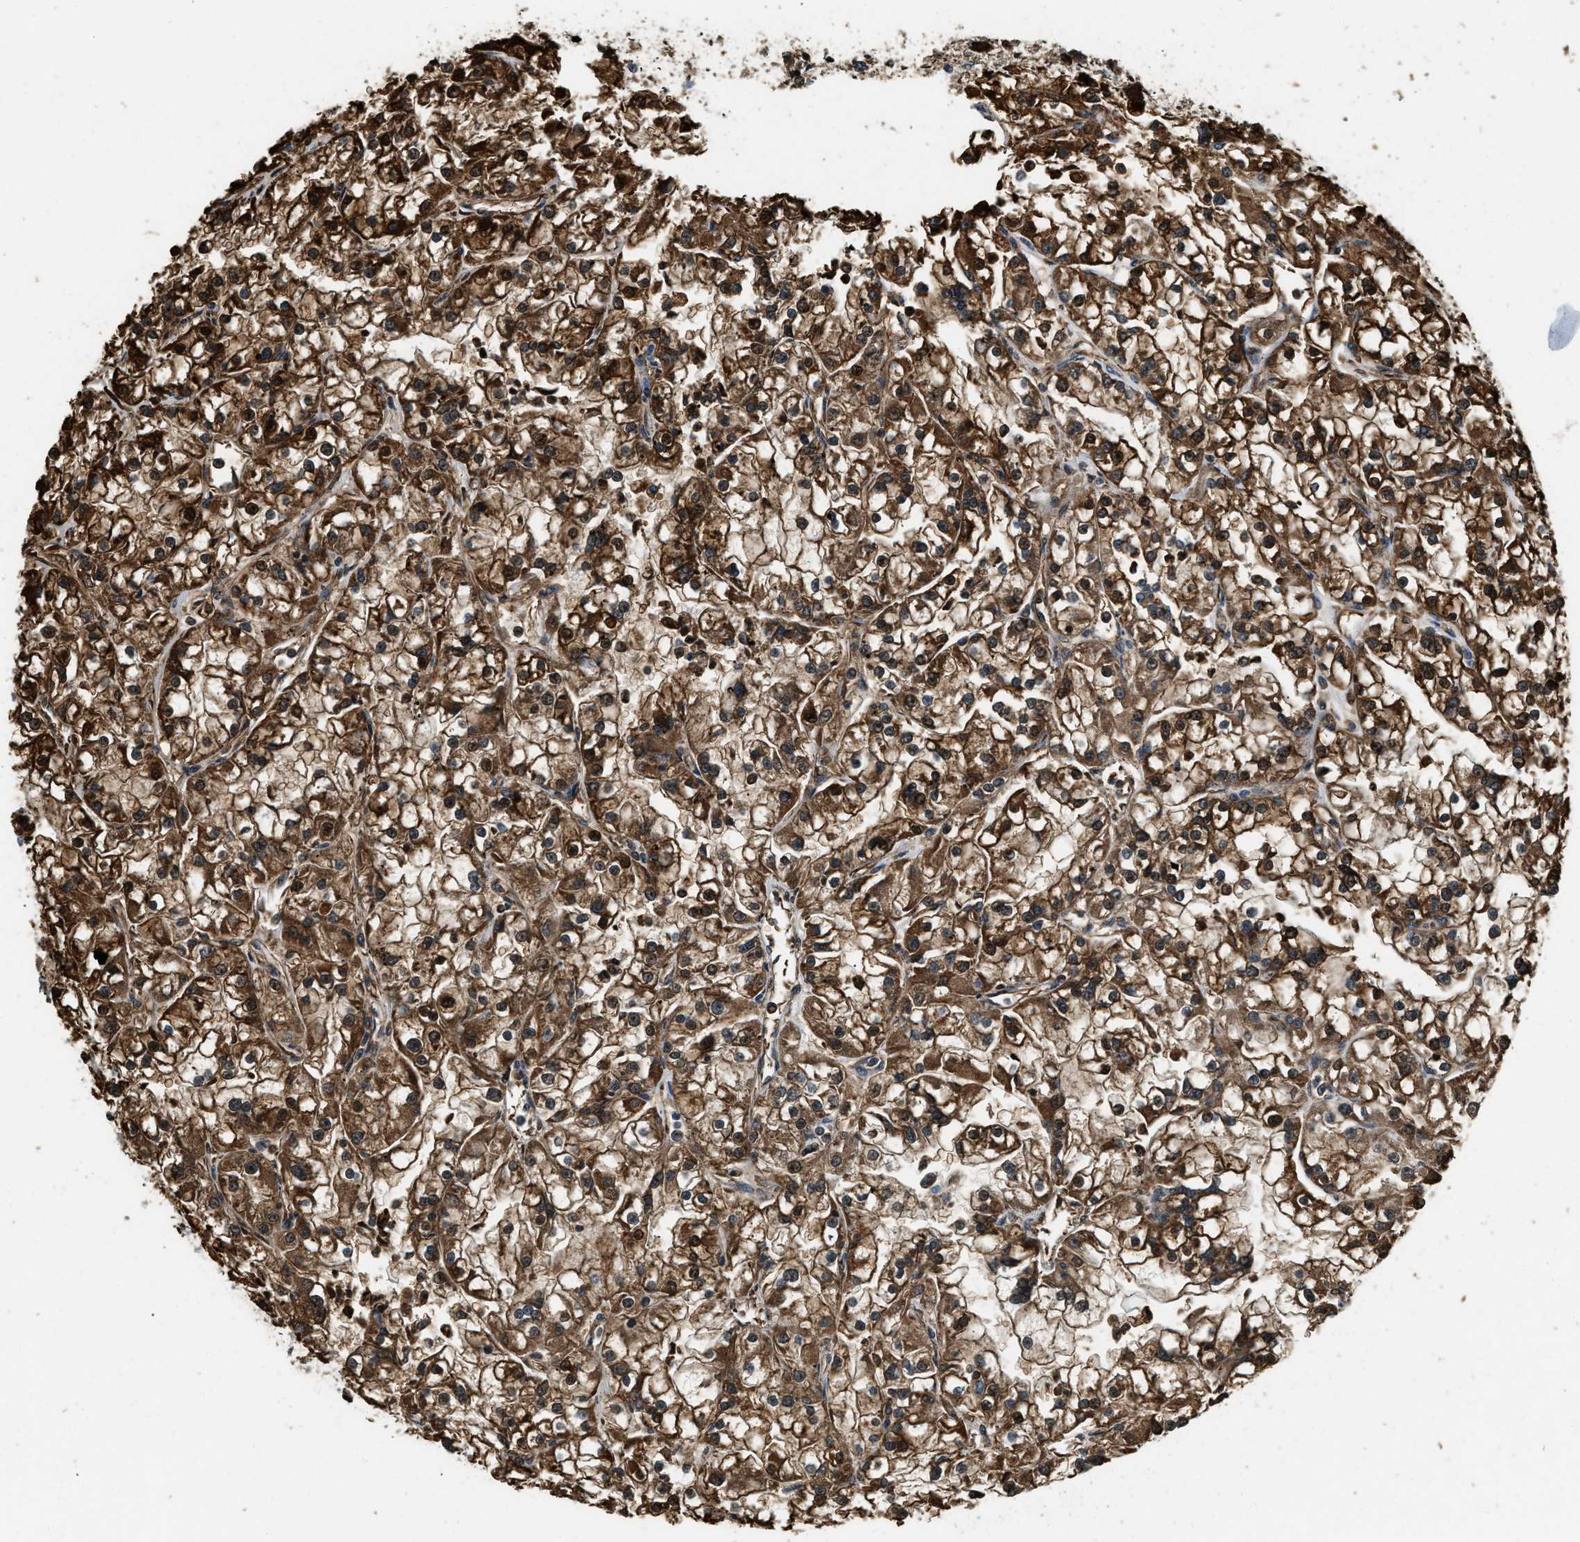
{"staining": {"intensity": "strong", "quantity": ">75%", "location": "cytoplasmic/membranous,nuclear"}, "tissue": "renal cancer", "cell_type": "Tumor cells", "image_type": "cancer", "snomed": [{"axis": "morphology", "description": "Adenocarcinoma, NOS"}, {"axis": "topography", "description": "Kidney"}], "caption": "Renal adenocarcinoma was stained to show a protein in brown. There is high levels of strong cytoplasmic/membranous and nuclear positivity in about >75% of tumor cells.", "gene": "YARS1", "patient": {"sex": "female", "age": 52}}